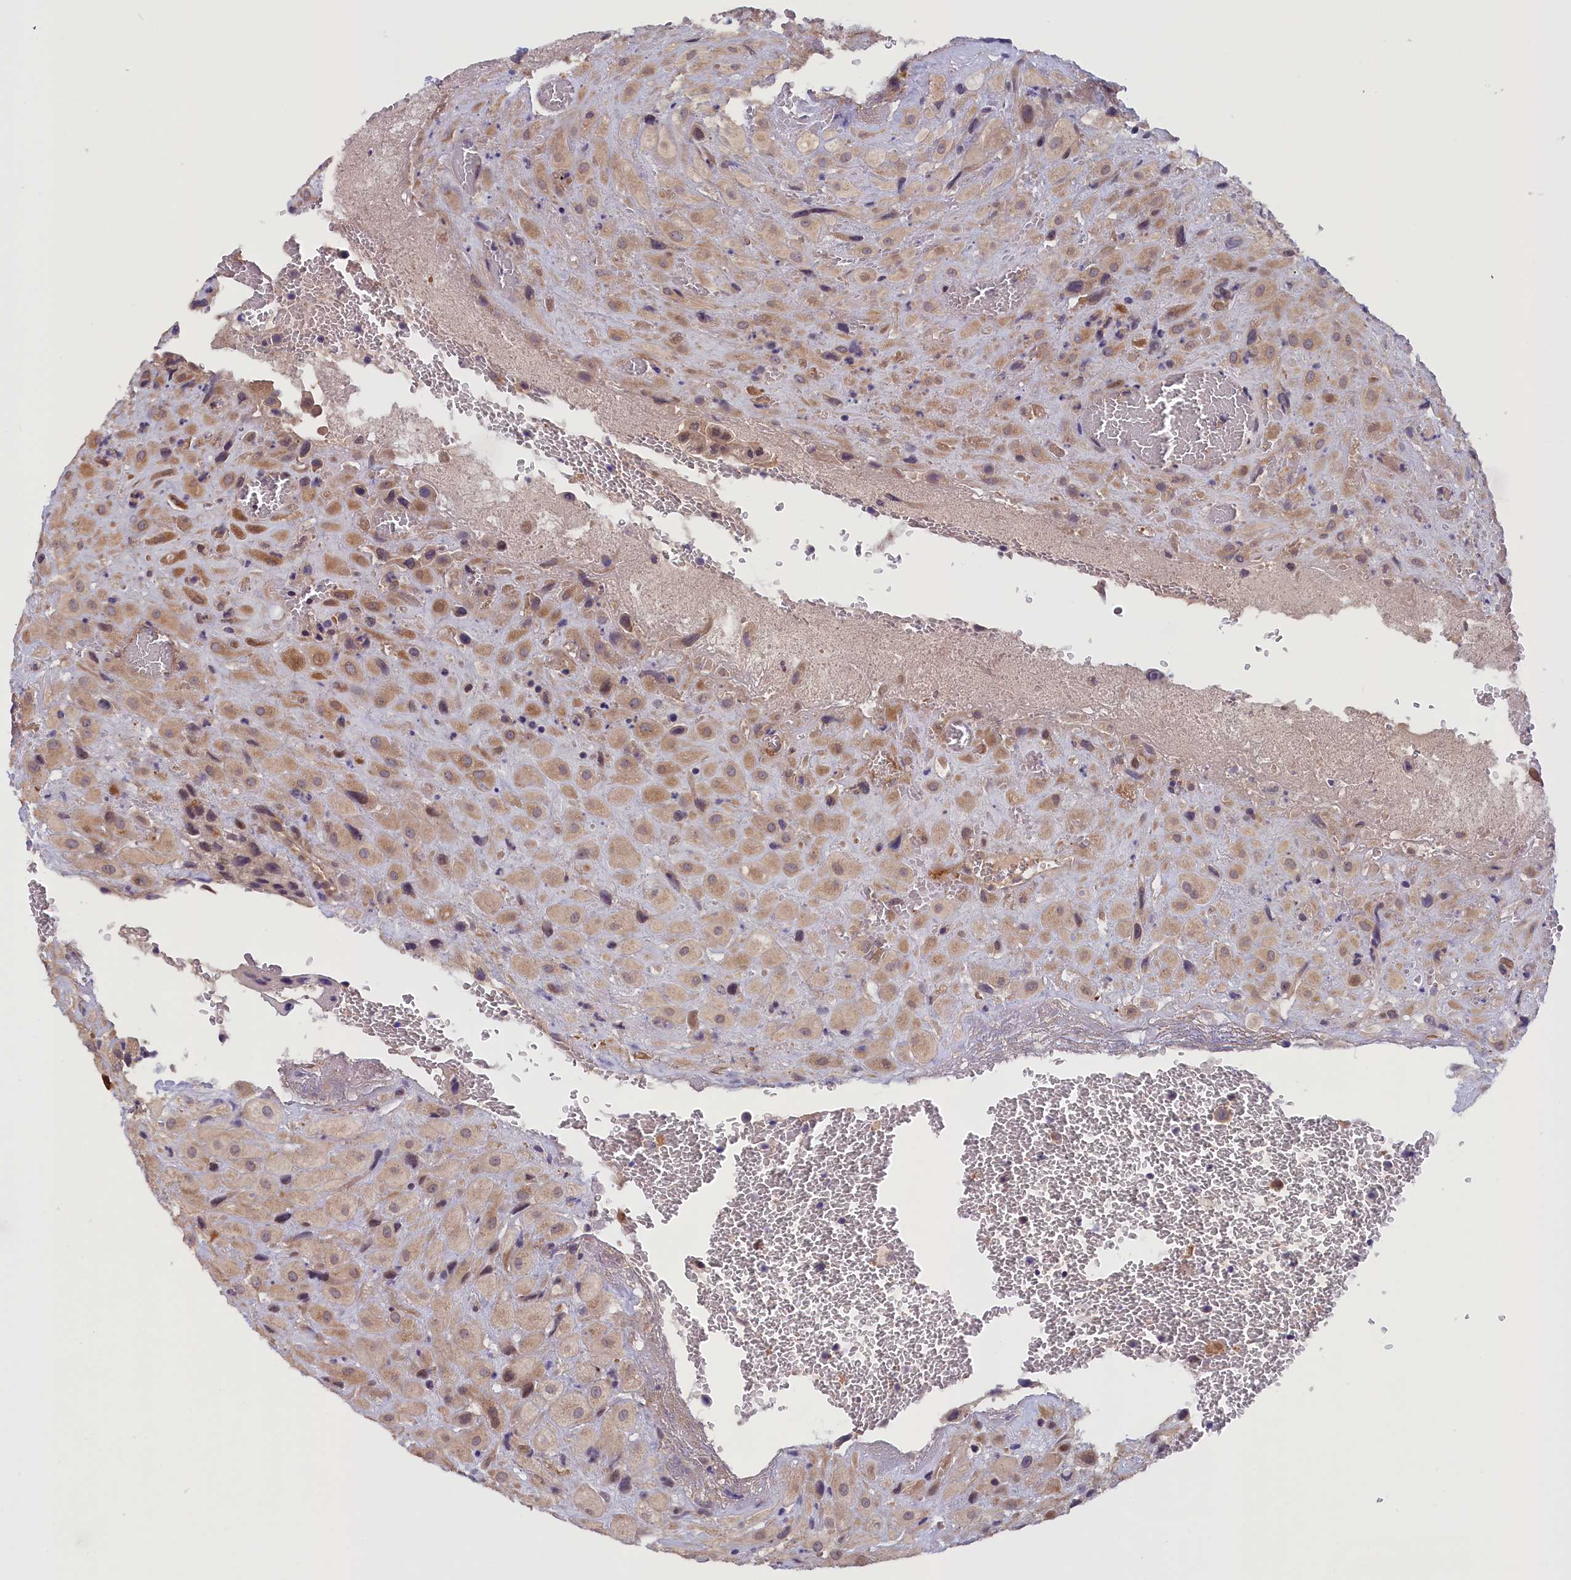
{"staining": {"intensity": "moderate", "quantity": "25%-75%", "location": "cytoplasmic/membranous"}, "tissue": "placenta", "cell_type": "Decidual cells", "image_type": "normal", "snomed": [{"axis": "morphology", "description": "Normal tissue, NOS"}, {"axis": "topography", "description": "Placenta"}], "caption": "An IHC photomicrograph of unremarkable tissue is shown. Protein staining in brown shows moderate cytoplasmic/membranous positivity in placenta within decidual cells.", "gene": "IGFALS", "patient": {"sex": "female", "age": 35}}